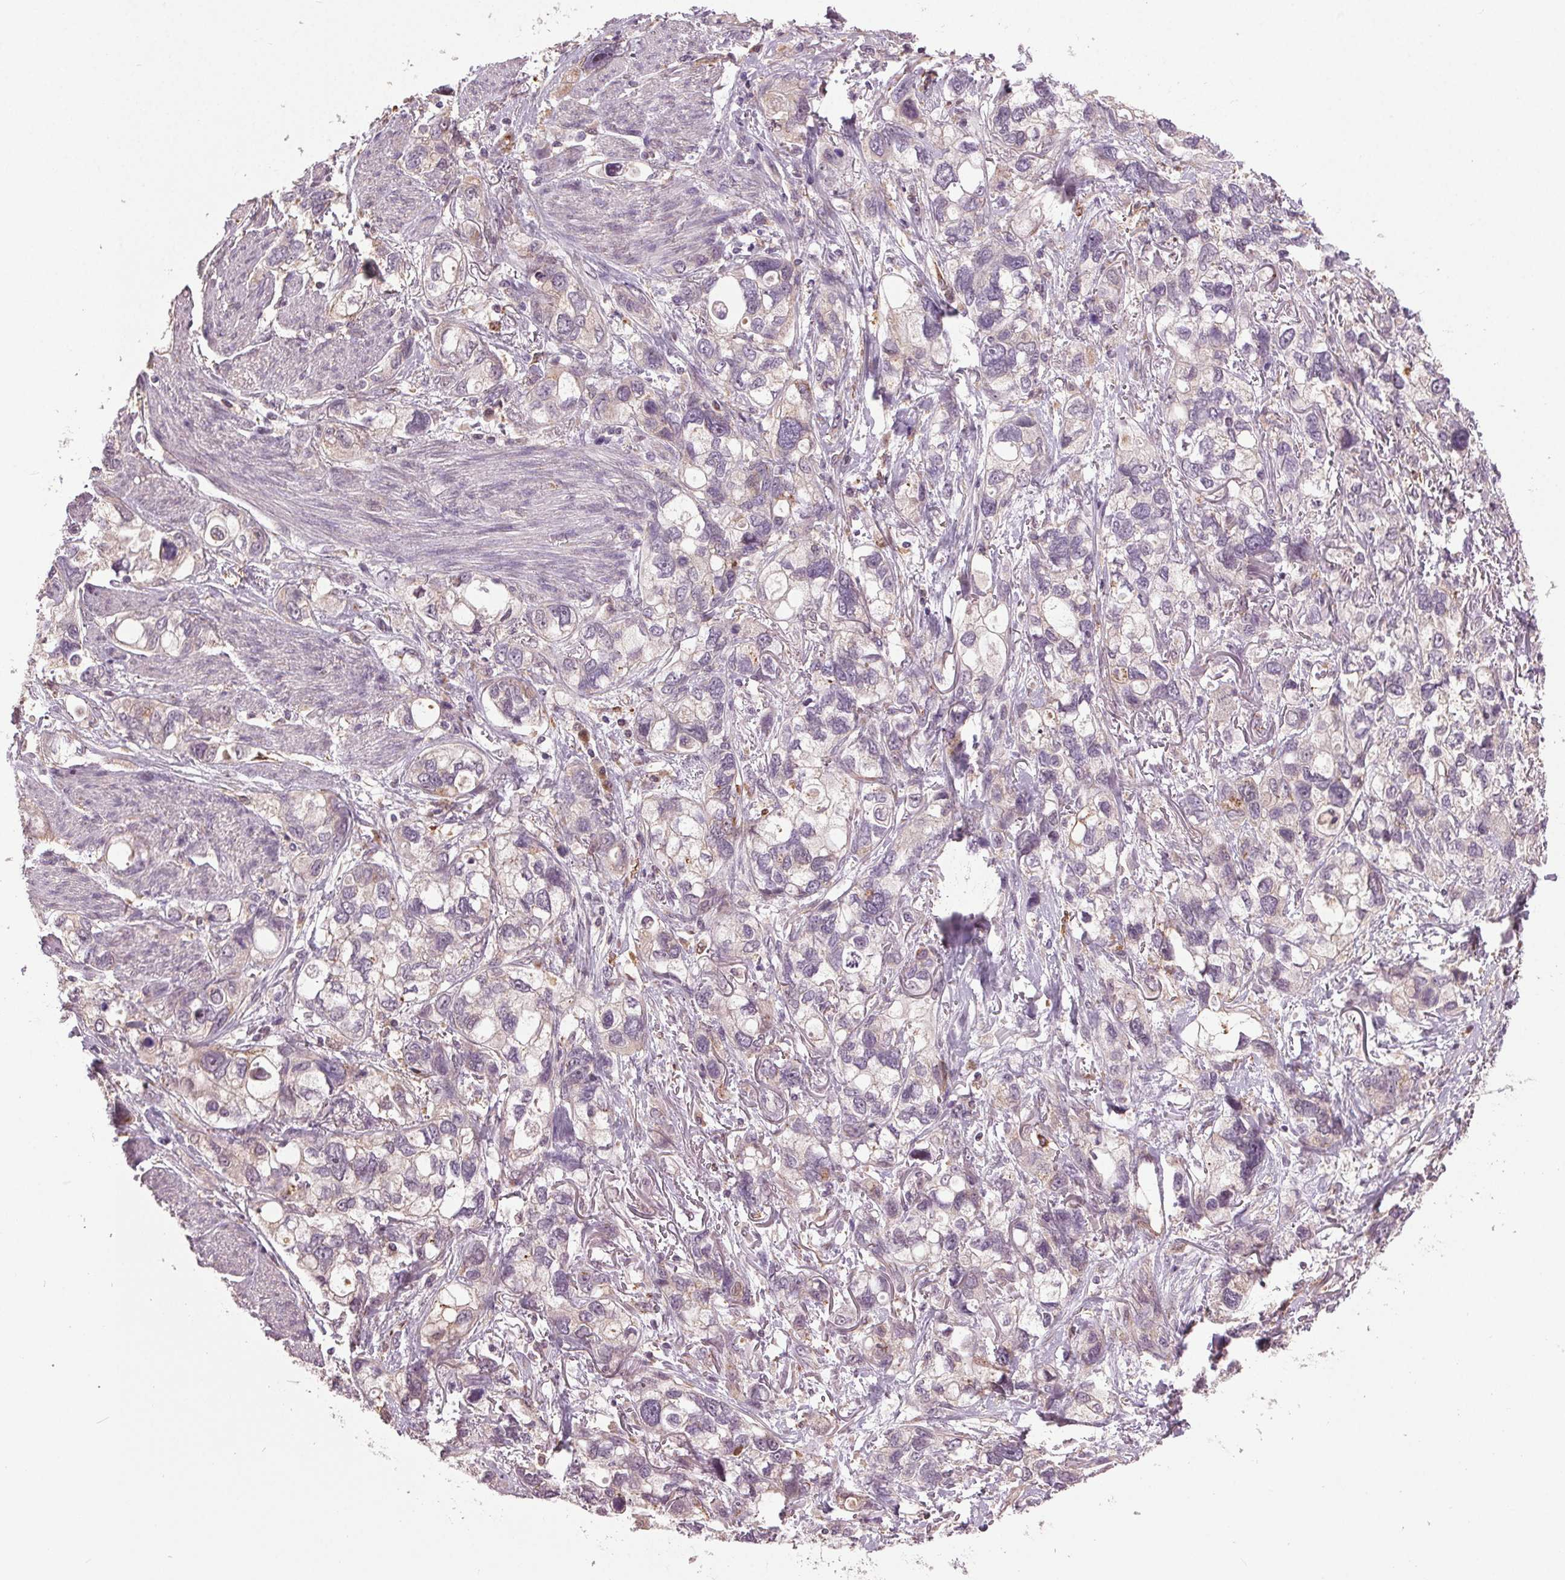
{"staining": {"intensity": "negative", "quantity": "none", "location": "none"}, "tissue": "stomach cancer", "cell_type": "Tumor cells", "image_type": "cancer", "snomed": [{"axis": "morphology", "description": "Adenocarcinoma, NOS"}, {"axis": "topography", "description": "Stomach, upper"}], "caption": "The micrograph reveals no staining of tumor cells in stomach cancer.", "gene": "BSDC1", "patient": {"sex": "female", "age": 81}}